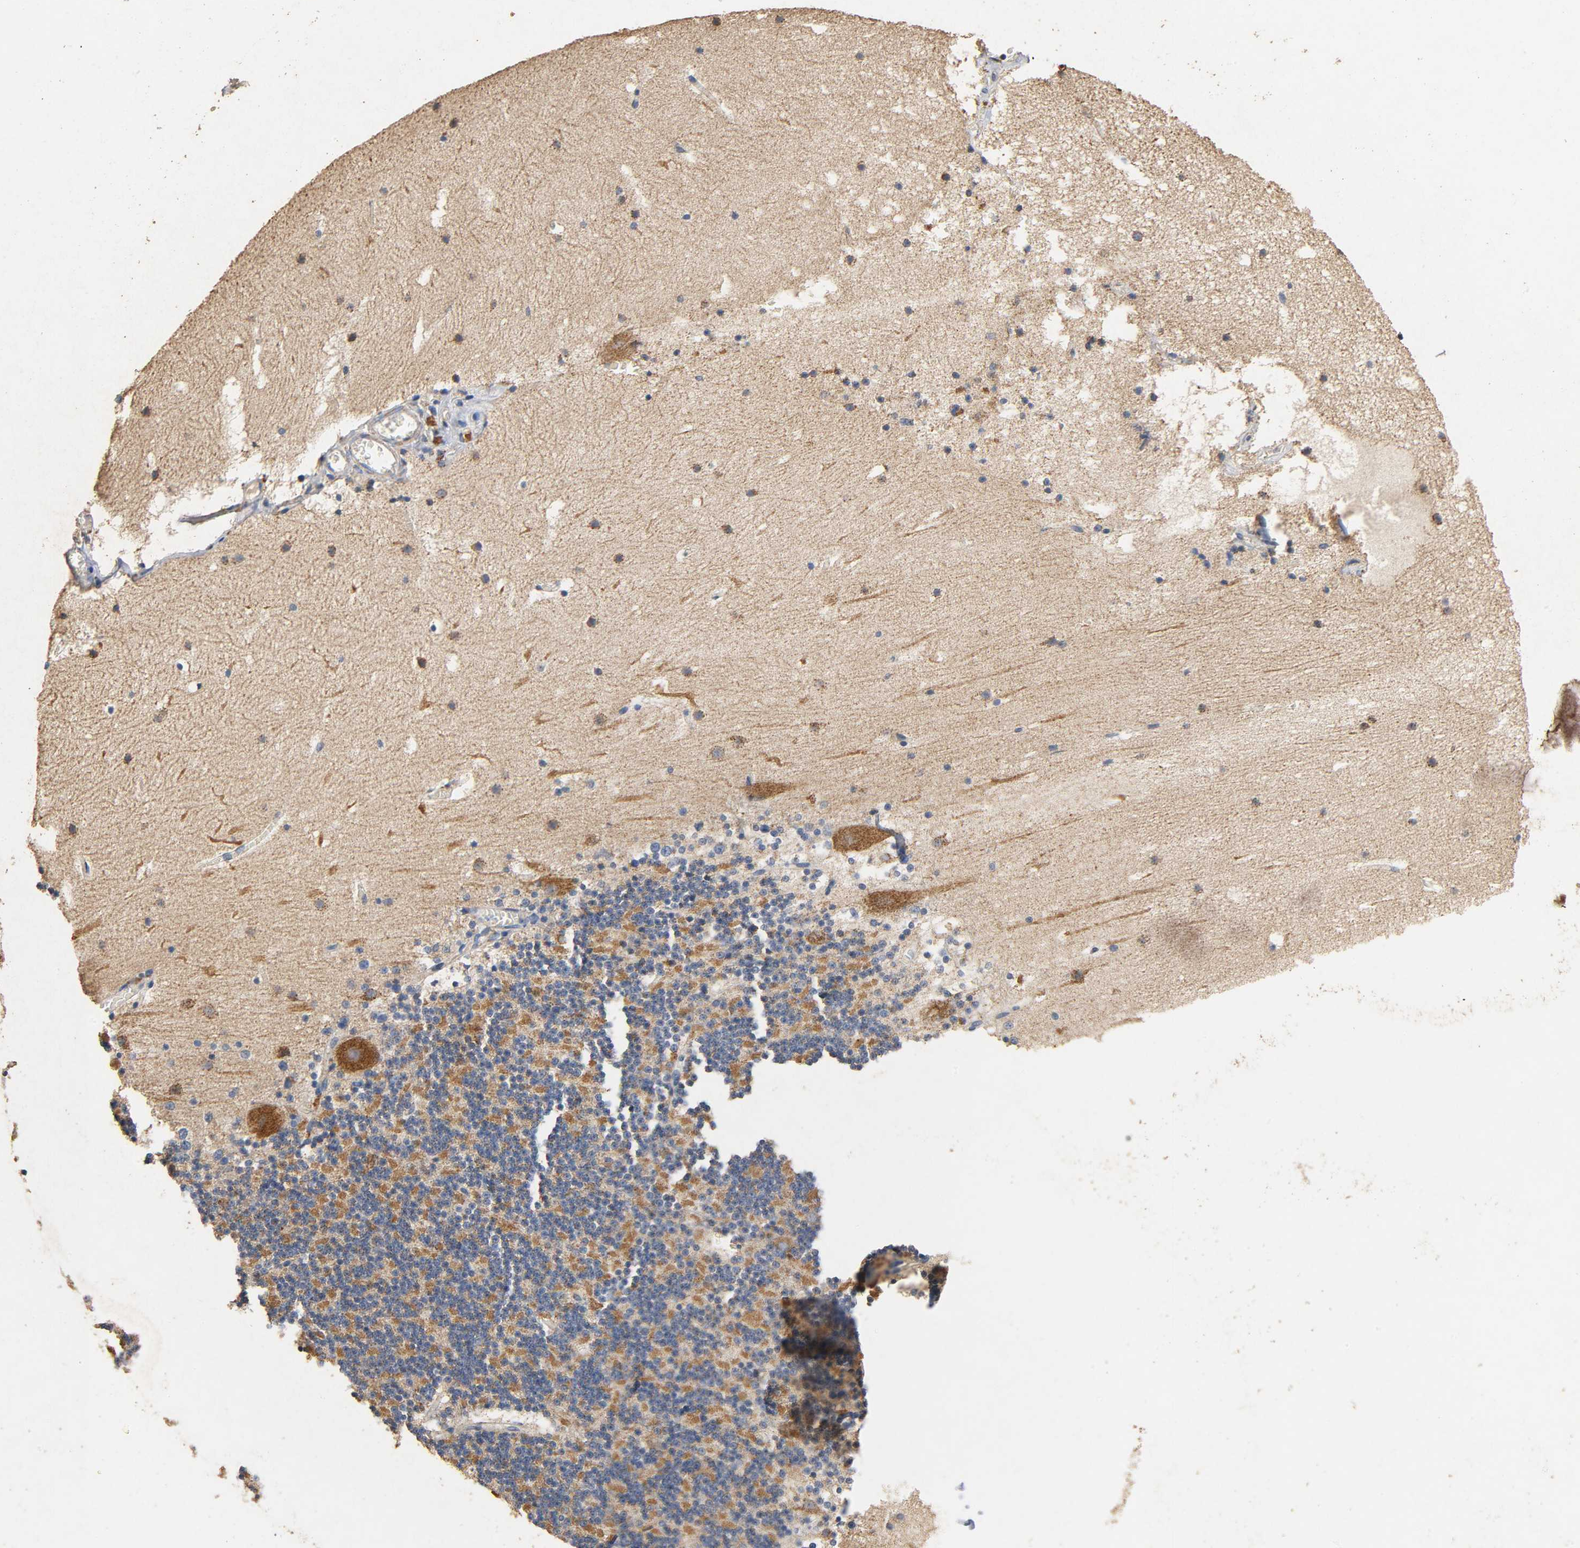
{"staining": {"intensity": "strong", "quantity": "25%-75%", "location": "cytoplasmic/membranous"}, "tissue": "cerebellum", "cell_type": "Cells in granular layer", "image_type": "normal", "snomed": [{"axis": "morphology", "description": "Normal tissue, NOS"}, {"axis": "topography", "description": "Cerebellum"}], "caption": "A high amount of strong cytoplasmic/membranous expression is identified in about 25%-75% of cells in granular layer in benign cerebellum.", "gene": "NDUFS3", "patient": {"sex": "male", "age": 45}}